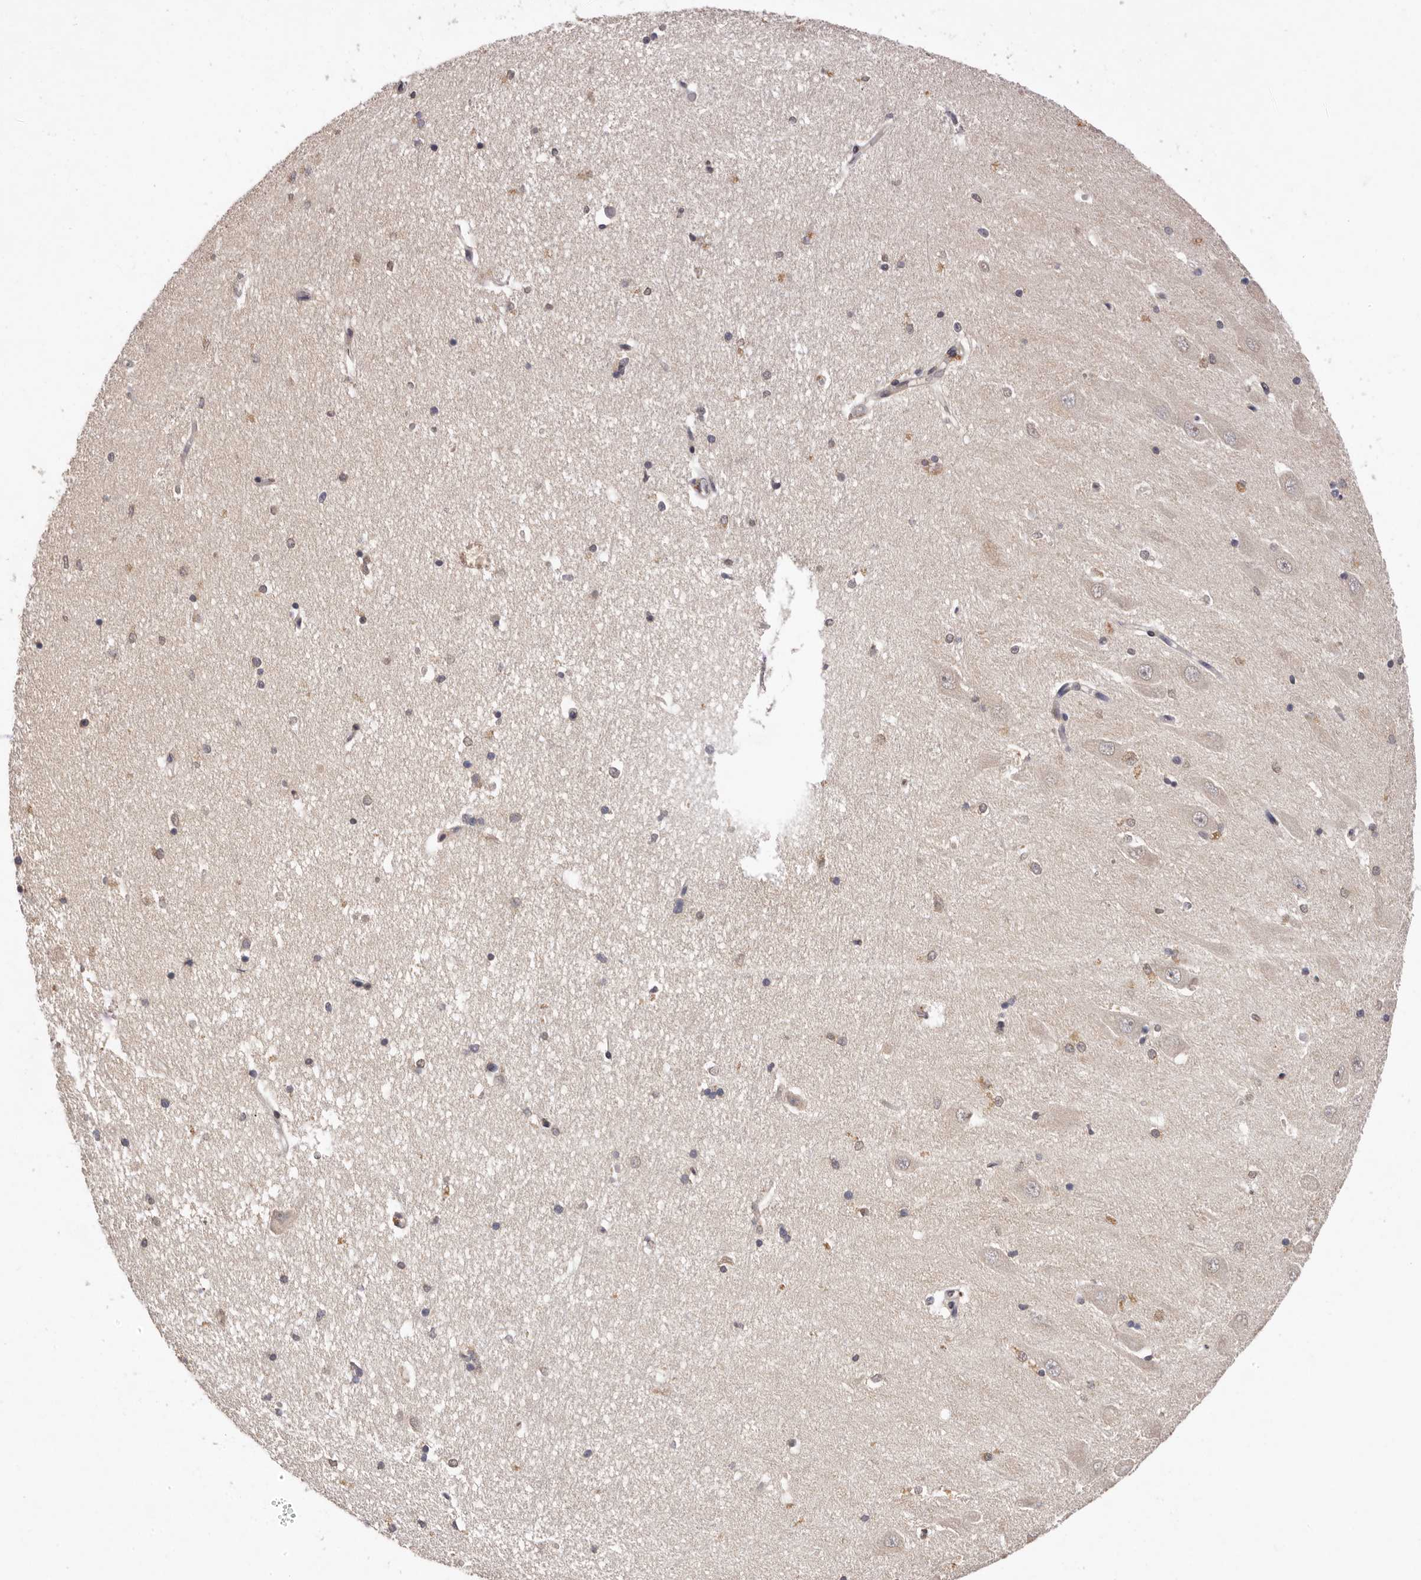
{"staining": {"intensity": "weak", "quantity": "<25%", "location": "cytoplasmic/membranous"}, "tissue": "hippocampus", "cell_type": "Glial cells", "image_type": "normal", "snomed": [{"axis": "morphology", "description": "Normal tissue, NOS"}, {"axis": "topography", "description": "Hippocampus"}], "caption": "High magnification brightfield microscopy of unremarkable hippocampus stained with DAB (brown) and counterstained with hematoxylin (blue): glial cells show no significant expression. The staining was performed using DAB (3,3'-diaminobenzidine) to visualize the protein expression in brown, while the nuclei were stained in blue with hematoxylin (Magnification: 20x).", "gene": "SULT1E1", "patient": {"sex": "male", "age": 45}}